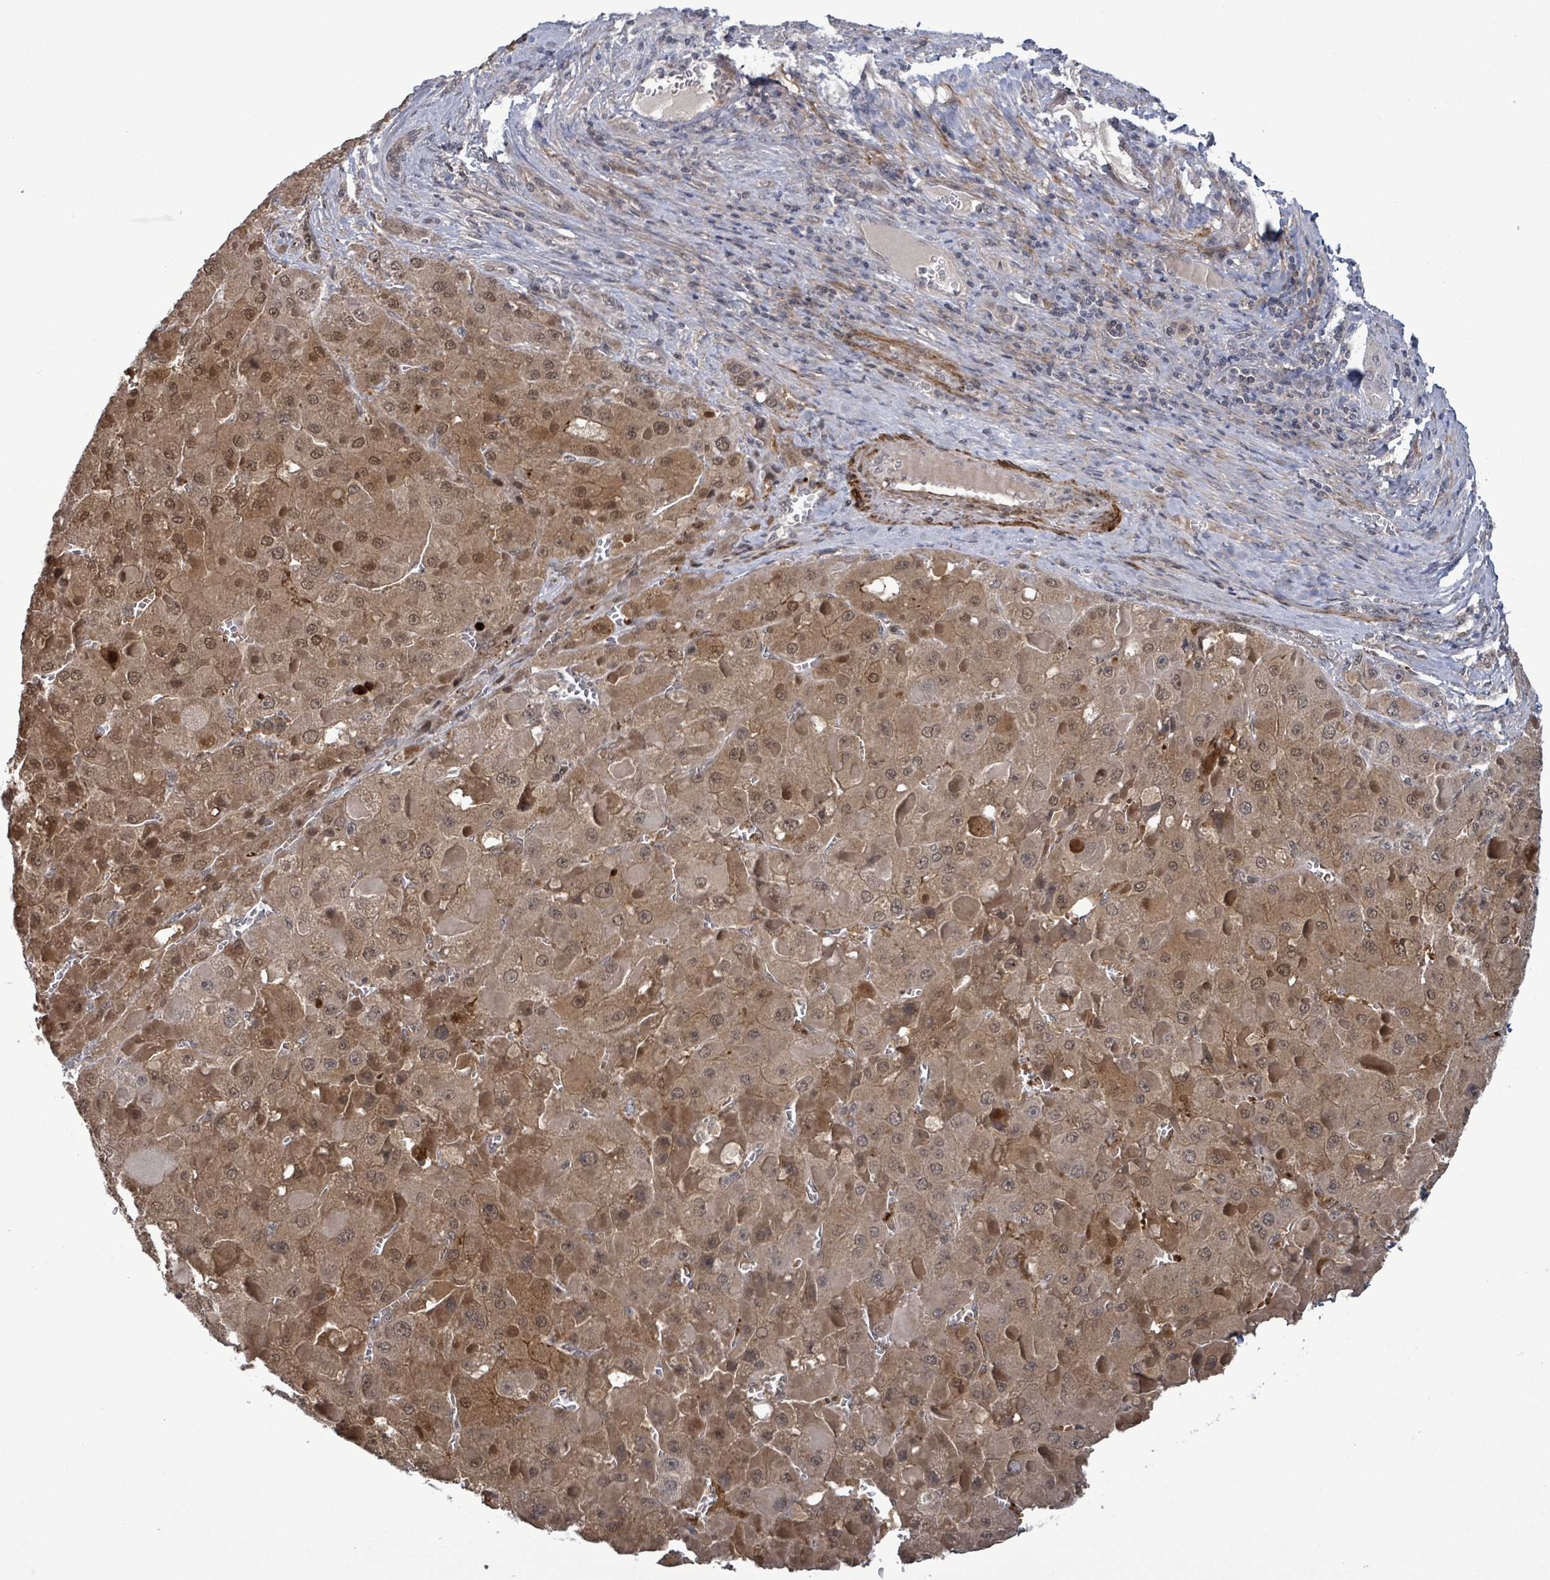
{"staining": {"intensity": "moderate", "quantity": ">75%", "location": "cytoplasmic/membranous,nuclear"}, "tissue": "liver cancer", "cell_type": "Tumor cells", "image_type": "cancer", "snomed": [{"axis": "morphology", "description": "Carcinoma, Hepatocellular, NOS"}, {"axis": "topography", "description": "Liver"}], "caption": "Tumor cells display moderate cytoplasmic/membranous and nuclear expression in about >75% of cells in liver cancer.", "gene": "AMMECR1", "patient": {"sex": "female", "age": 73}}